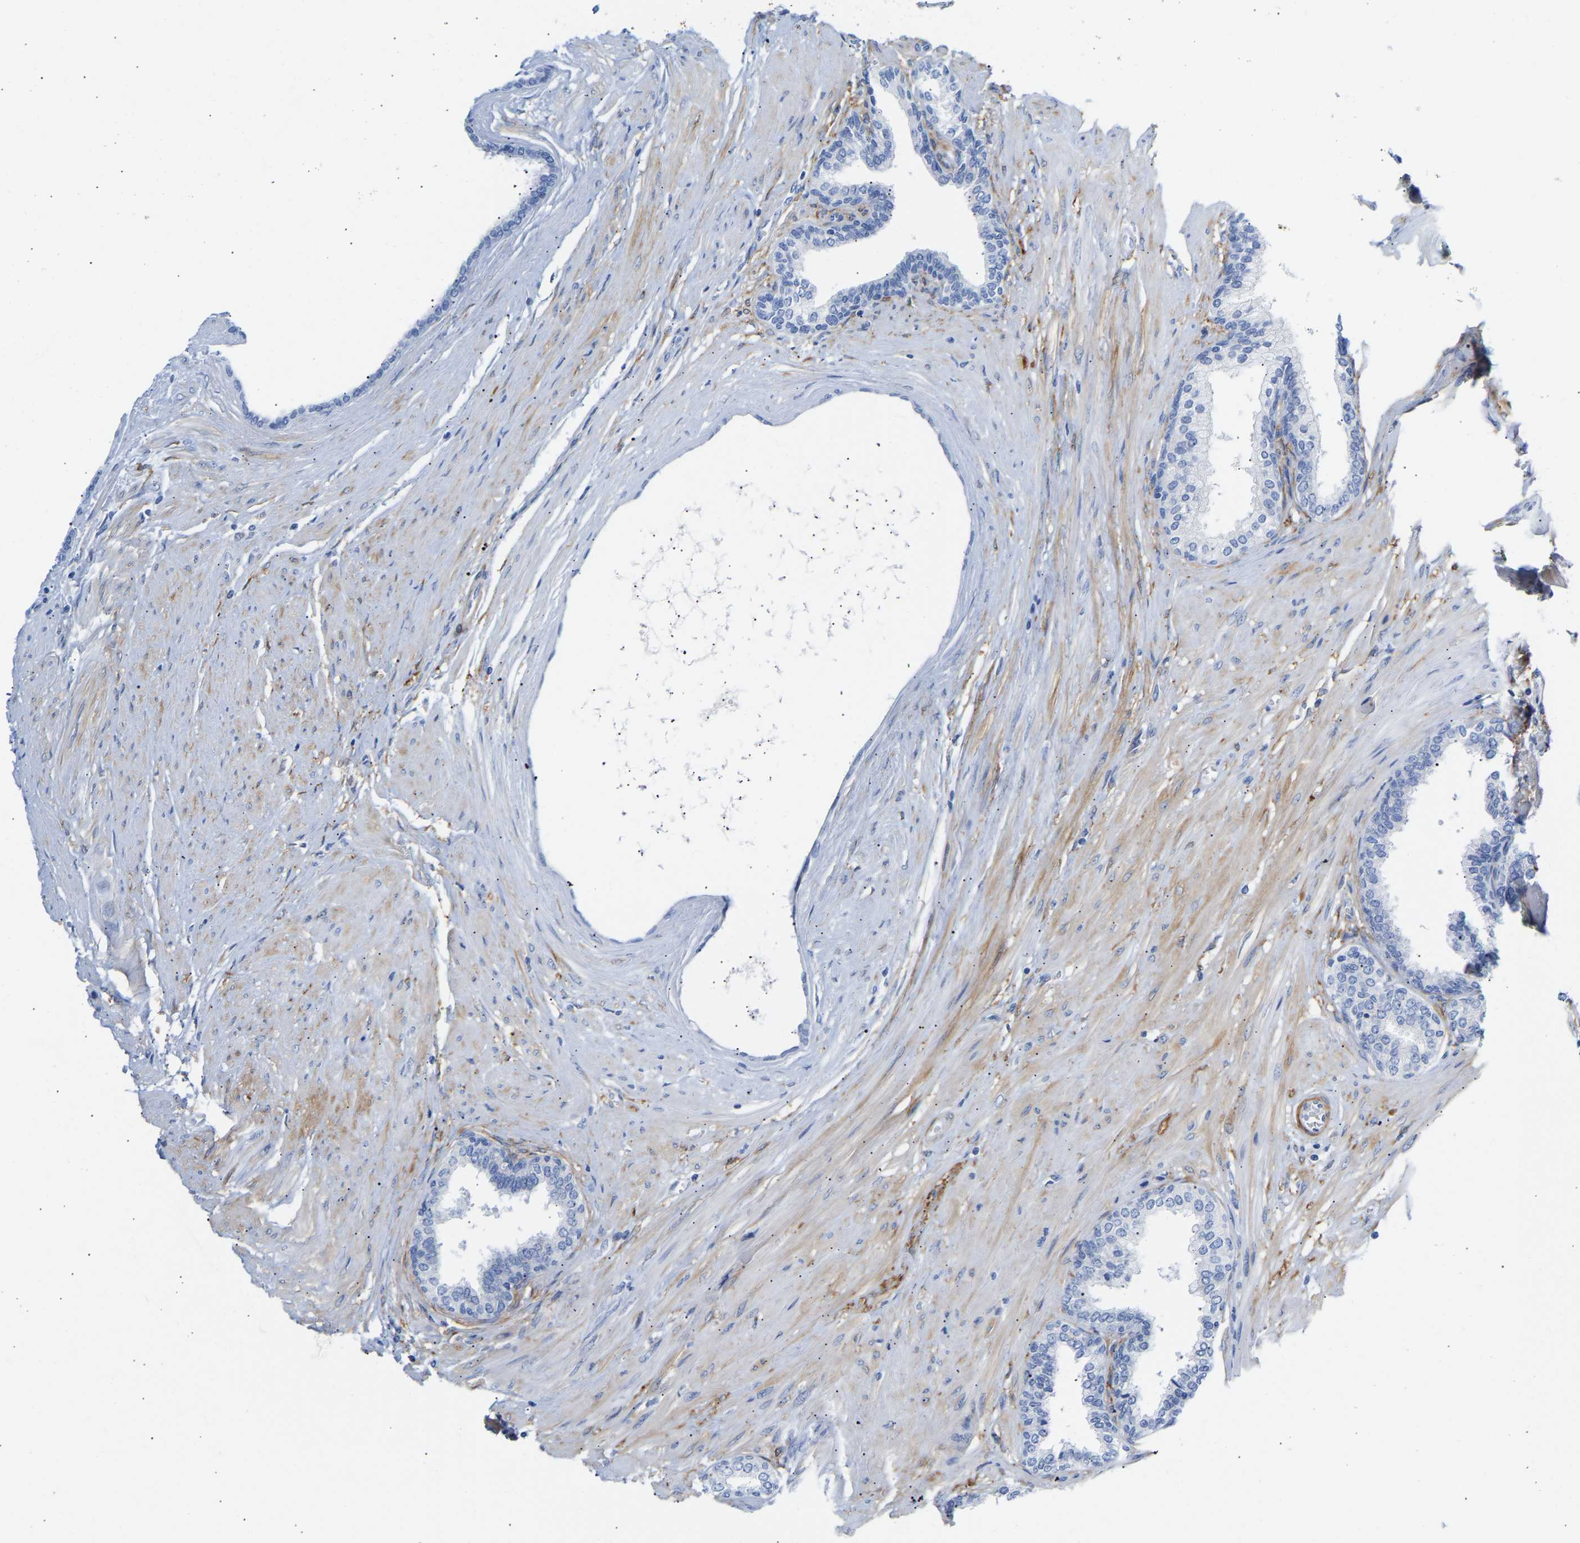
{"staining": {"intensity": "negative", "quantity": "none", "location": "none"}, "tissue": "prostate cancer", "cell_type": "Tumor cells", "image_type": "cancer", "snomed": [{"axis": "morphology", "description": "Adenocarcinoma, Low grade"}, {"axis": "topography", "description": "Prostate"}], "caption": "DAB immunohistochemical staining of human prostate cancer displays no significant staining in tumor cells.", "gene": "AMPH", "patient": {"sex": "male", "age": 57}}